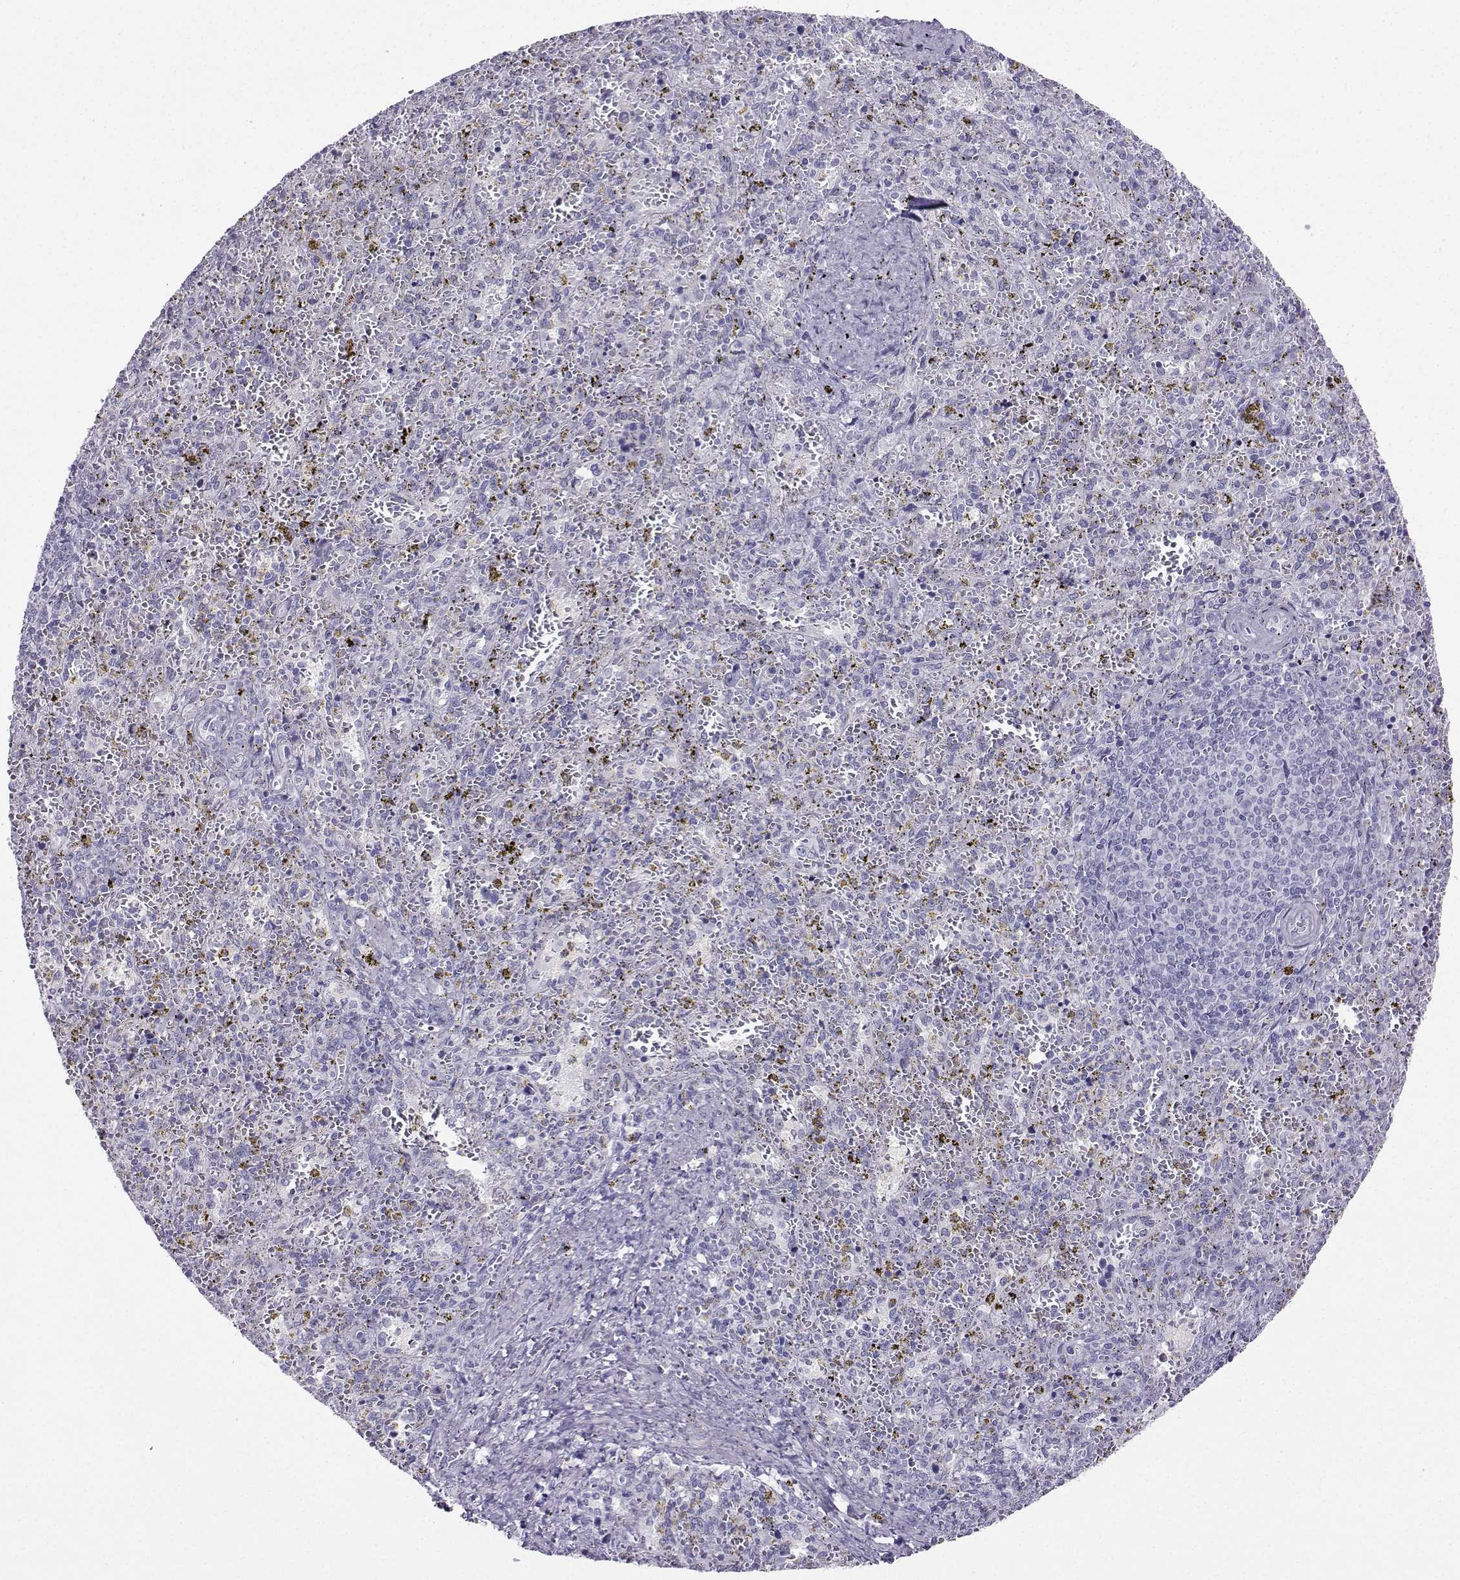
{"staining": {"intensity": "negative", "quantity": "none", "location": "none"}, "tissue": "spleen", "cell_type": "Cells in red pulp", "image_type": "normal", "snomed": [{"axis": "morphology", "description": "Normal tissue, NOS"}, {"axis": "topography", "description": "Spleen"}], "caption": "This image is of benign spleen stained with immunohistochemistry (IHC) to label a protein in brown with the nuclei are counter-stained blue. There is no expression in cells in red pulp.", "gene": "FBXO24", "patient": {"sex": "female", "age": 50}}